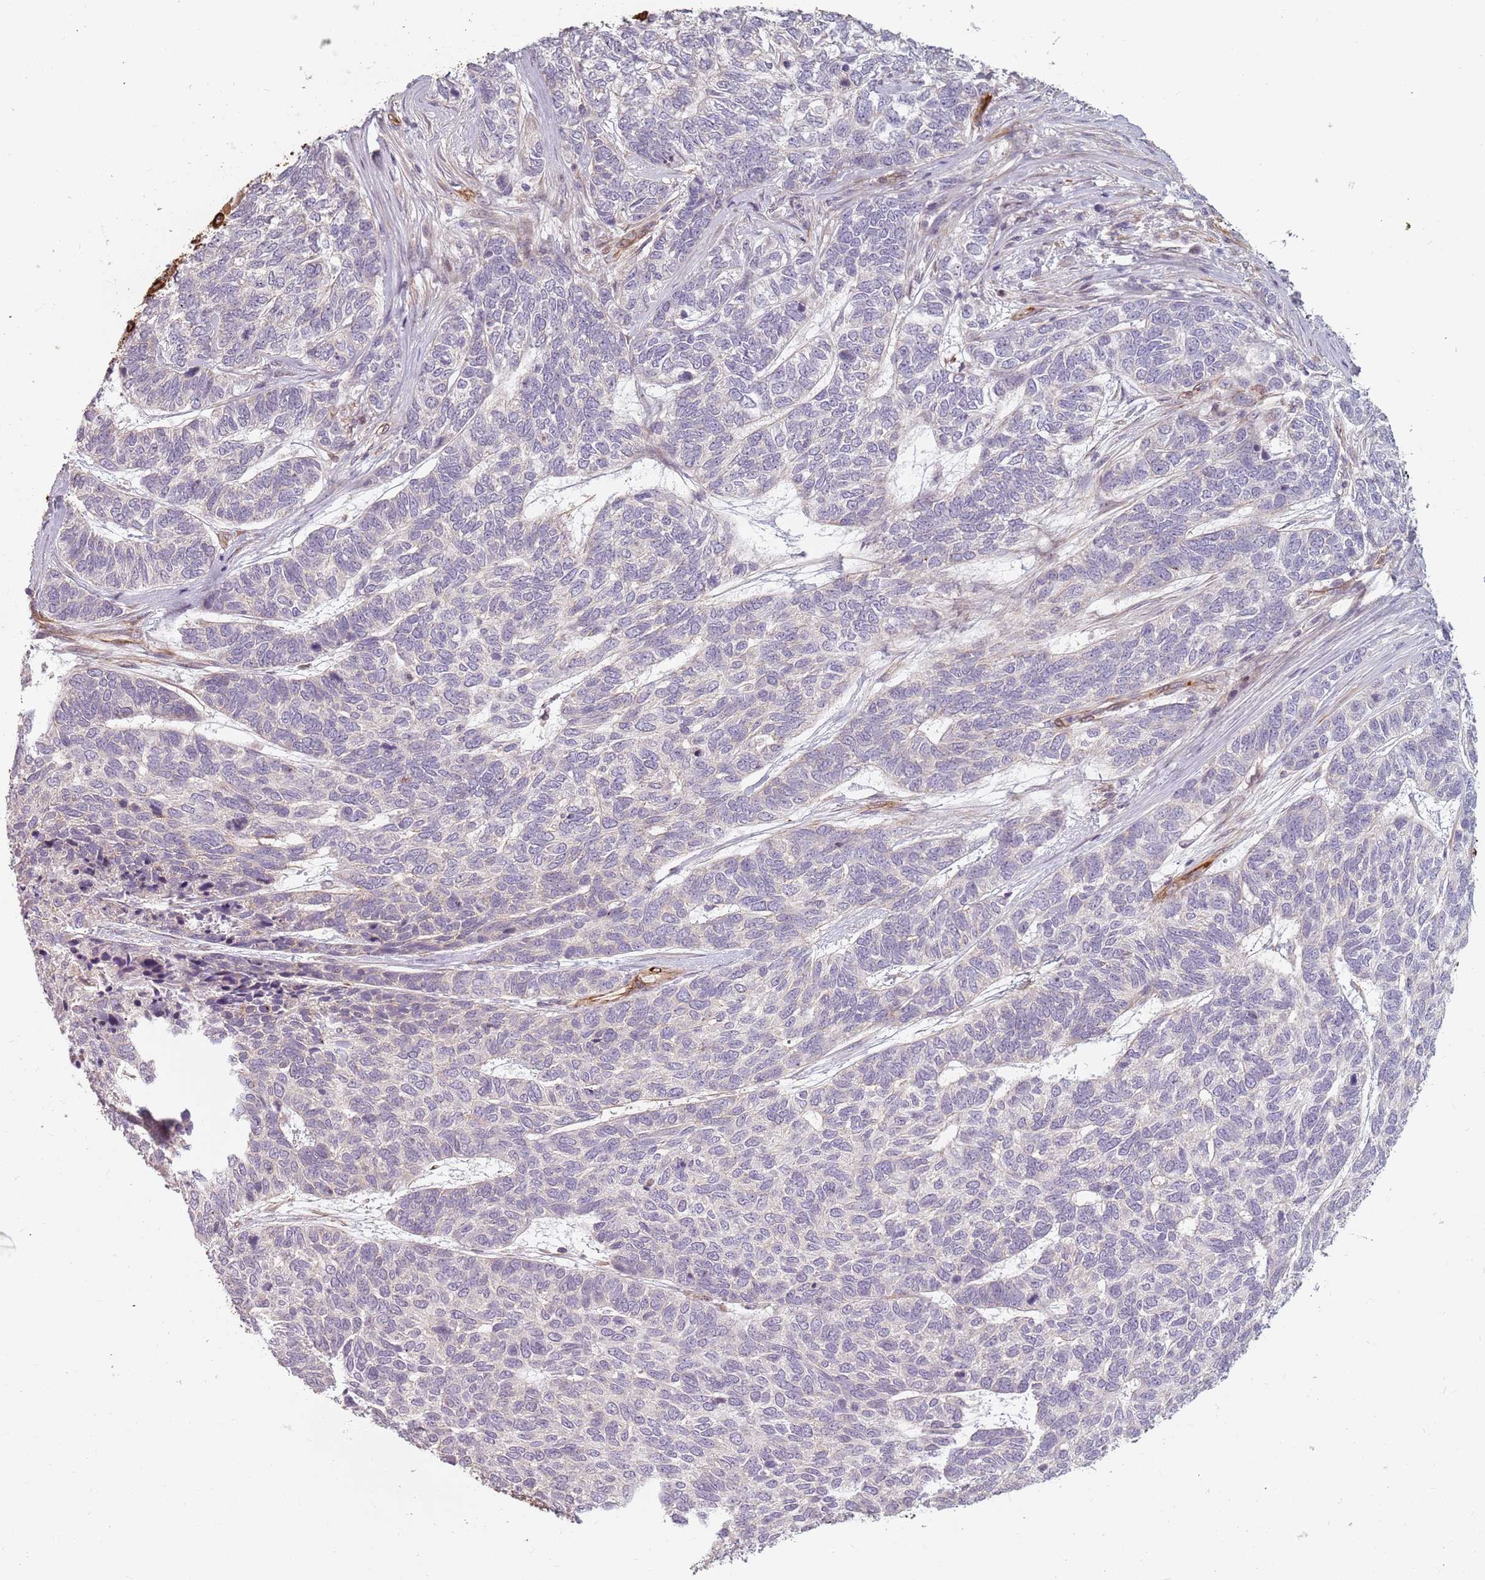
{"staining": {"intensity": "negative", "quantity": "none", "location": "none"}, "tissue": "skin cancer", "cell_type": "Tumor cells", "image_type": "cancer", "snomed": [{"axis": "morphology", "description": "Basal cell carcinoma"}, {"axis": "topography", "description": "Skin"}], "caption": "Immunohistochemistry image of neoplastic tissue: human skin cancer stained with DAB (3,3'-diaminobenzidine) reveals no significant protein expression in tumor cells.", "gene": "GAS2L3", "patient": {"sex": "female", "age": 65}}